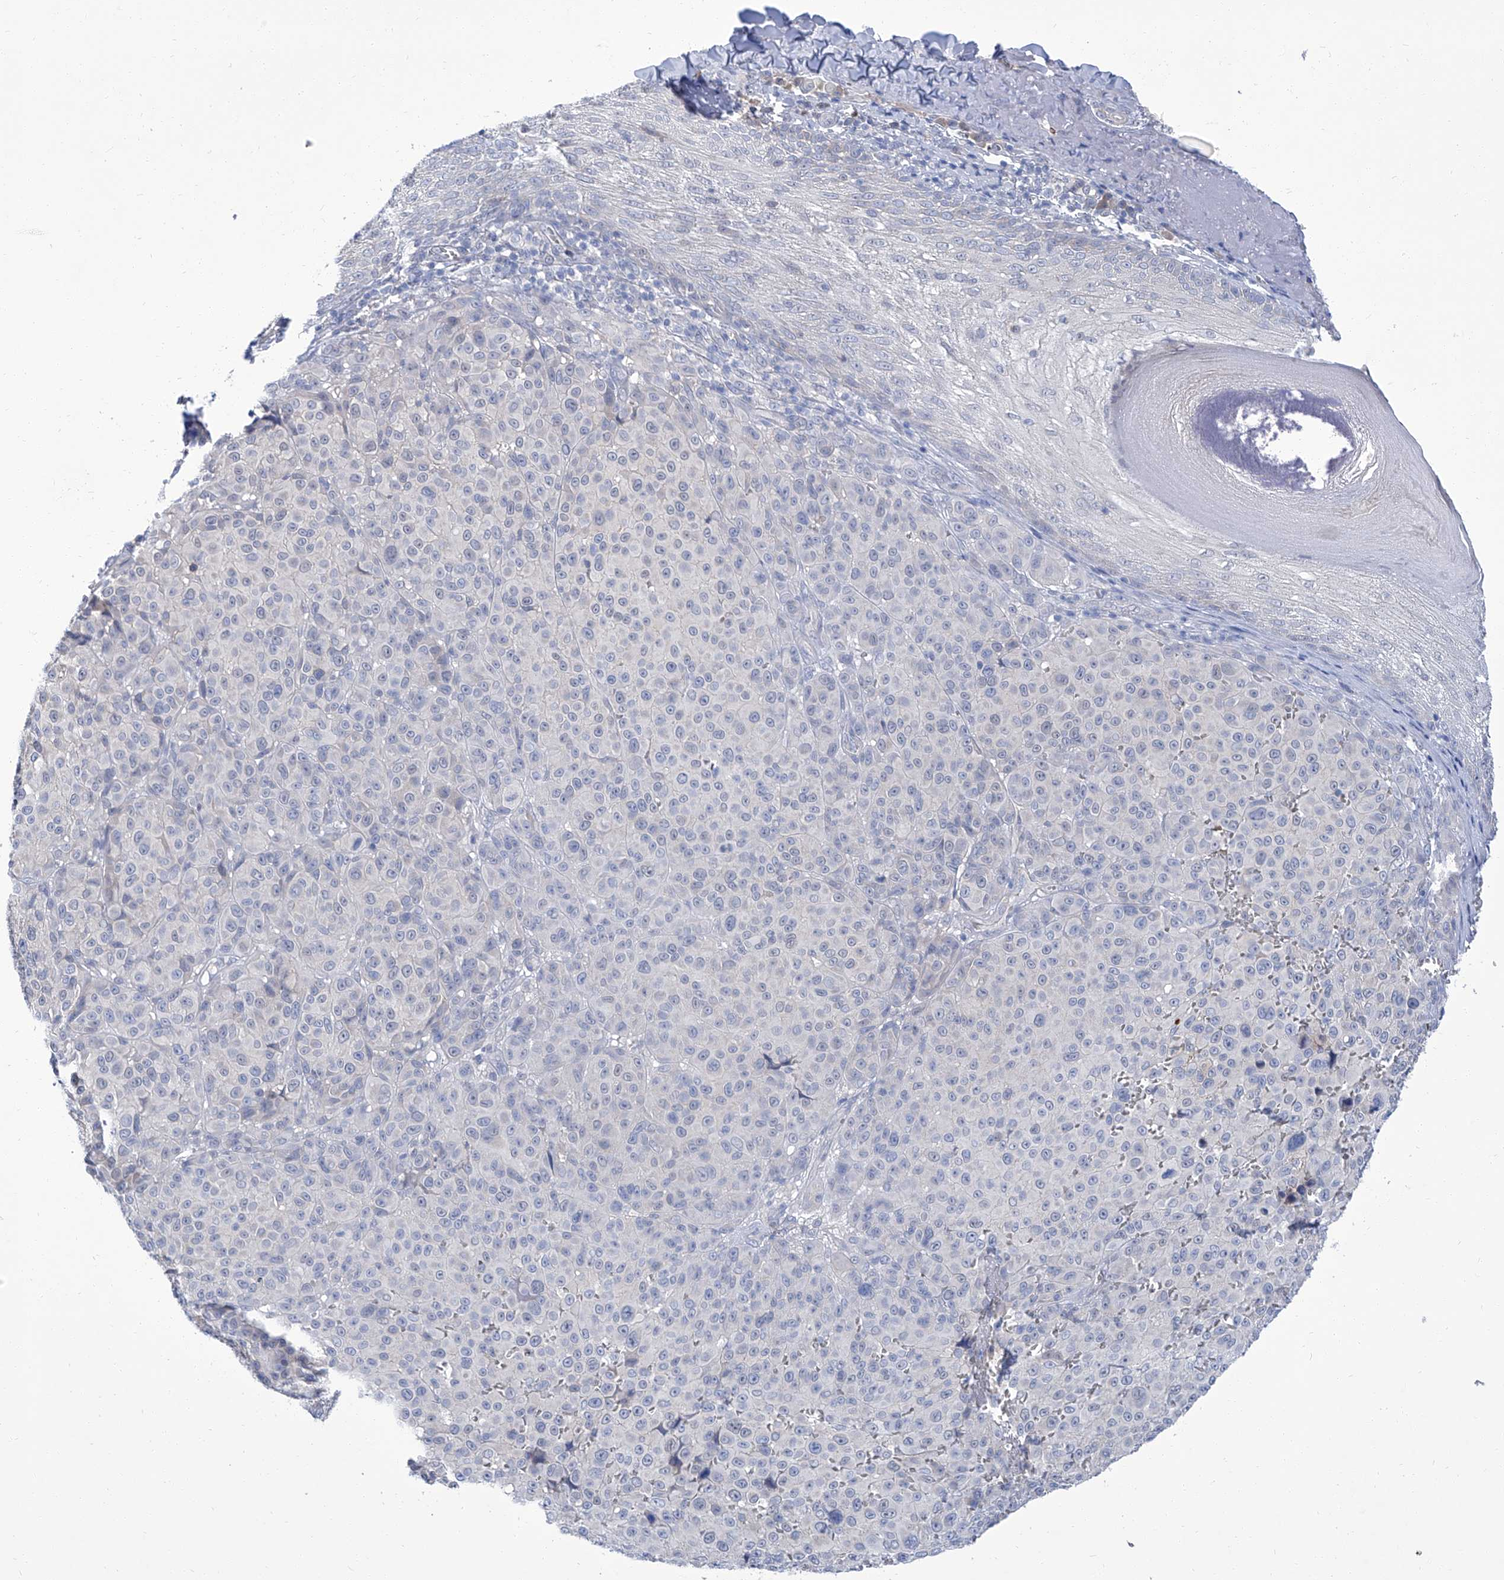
{"staining": {"intensity": "negative", "quantity": "none", "location": "none"}, "tissue": "melanoma", "cell_type": "Tumor cells", "image_type": "cancer", "snomed": [{"axis": "morphology", "description": "Malignant melanoma, NOS"}, {"axis": "topography", "description": "Skin"}], "caption": "Tumor cells show no significant protein positivity in melanoma.", "gene": "PARD3", "patient": {"sex": "male", "age": 73}}